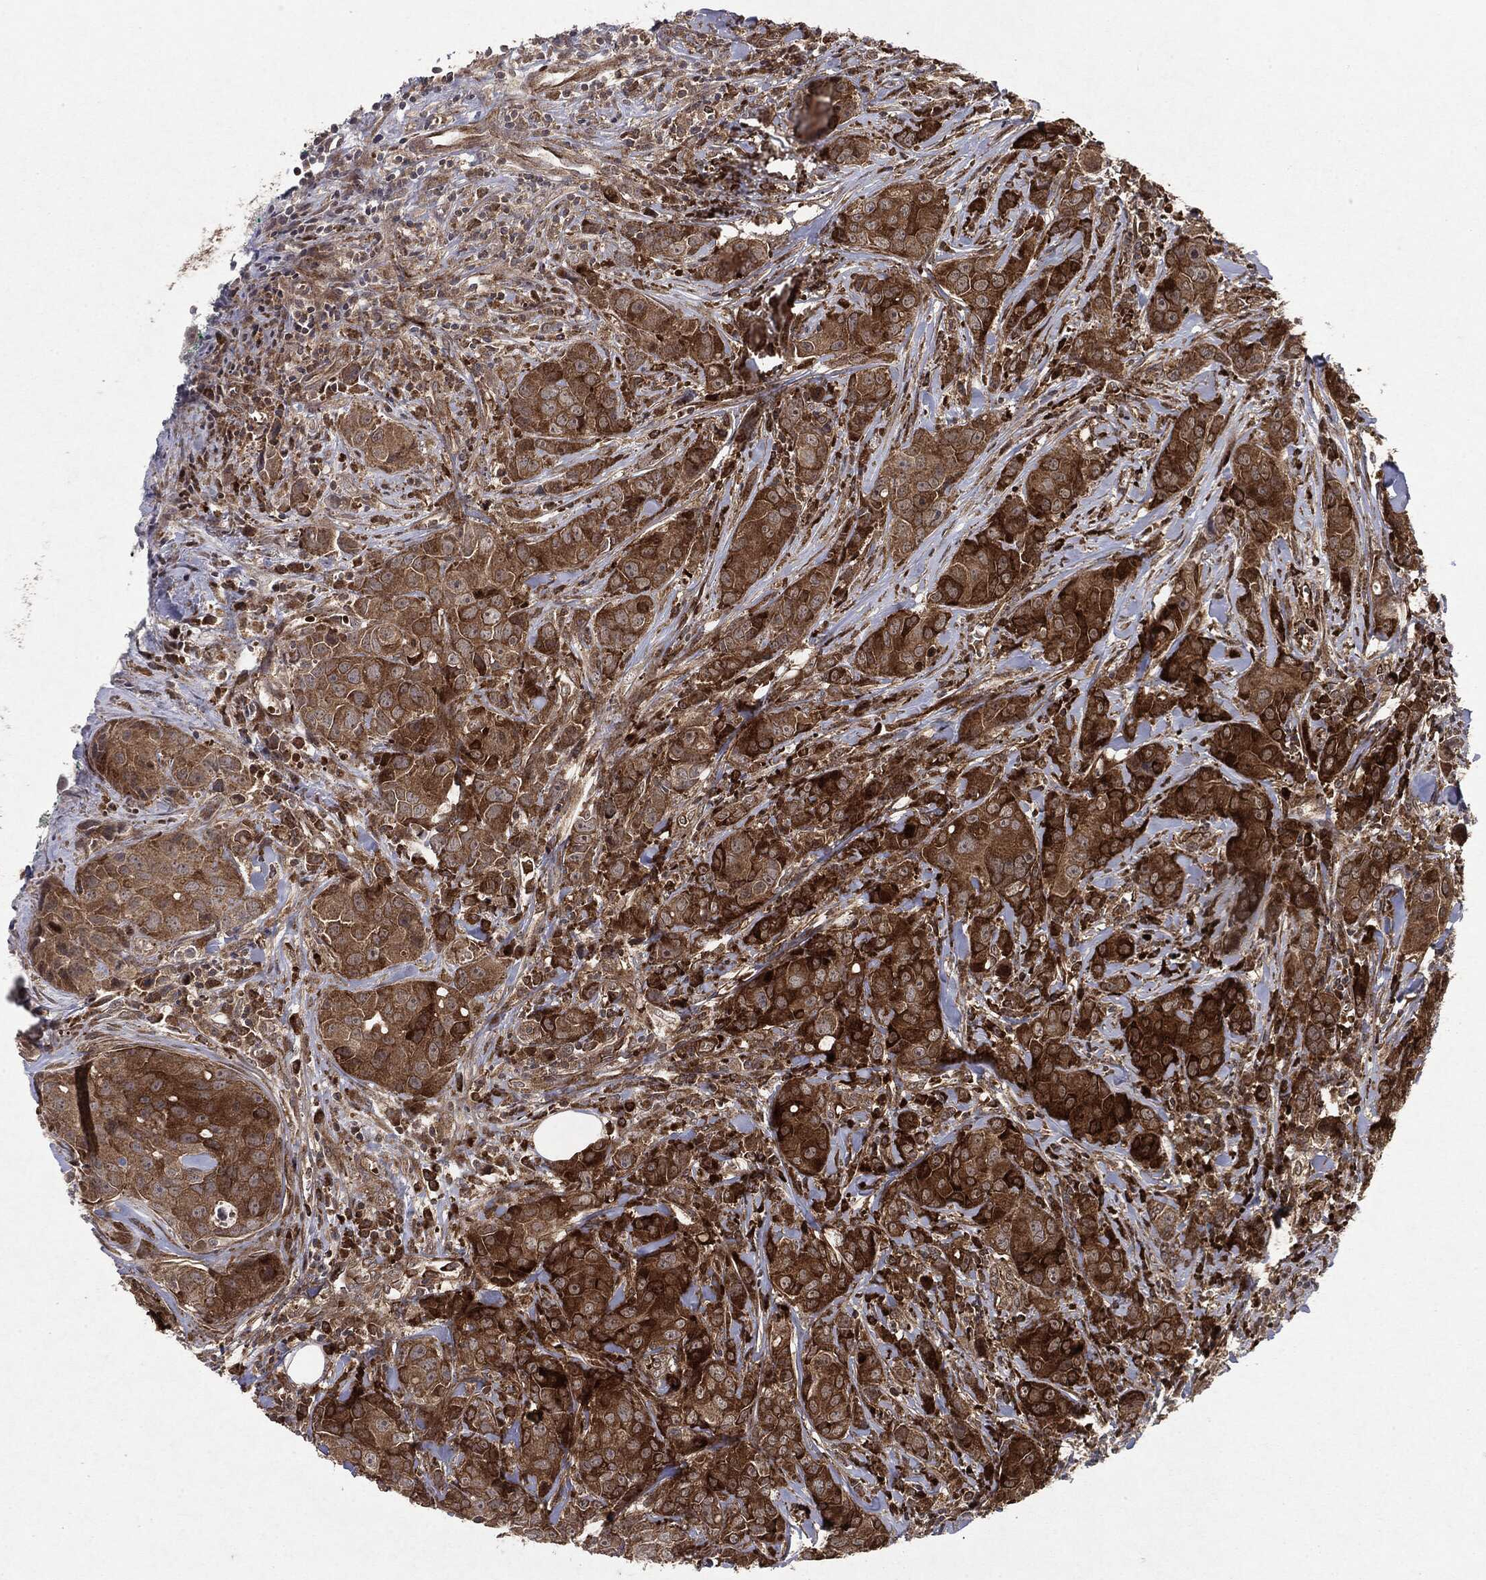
{"staining": {"intensity": "strong", "quantity": ">75%", "location": "cytoplasmic/membranous"}, "tissue": "breast cancer", "cell_type": "Tumor cells", "image_type": "cancer", "snomed": [{"axis": "morphology", "description": "Duct carcinoma"}, {"axis": "topography", "description": "Breast"}], "caption": "Breast cancer tissue exhibits strong cytoplasmic/membranous staining in approximately >75% of tumor cells", "gene": "OTUB1", "patient": {"sex": "female", "age": 43}}